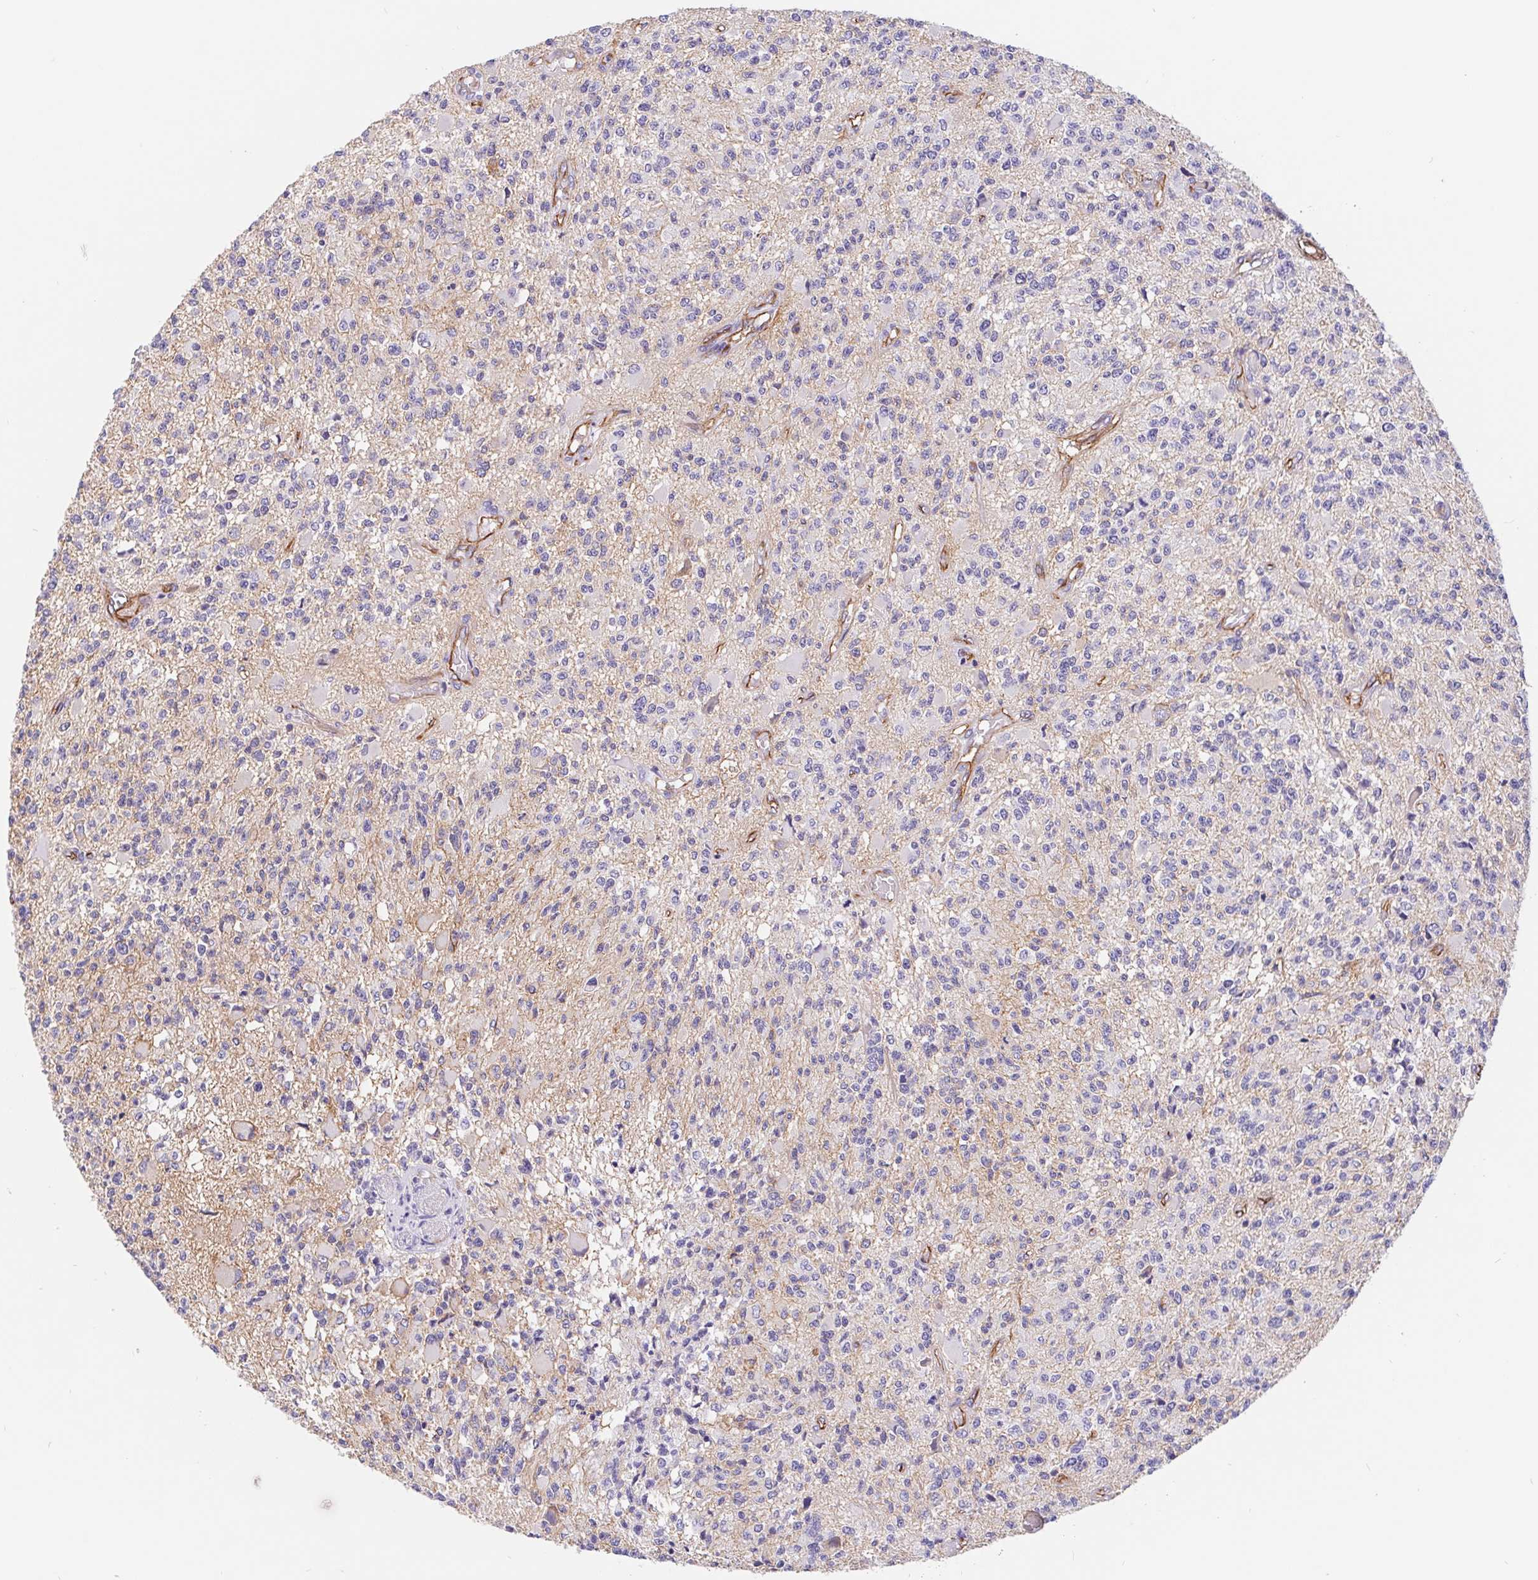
{"staining": {"intensity": "negative", "quantity": "none", "location": "none"}, "tissue": "glioma", "cell_type": "Tumor cells", "image_type": "cancer", "snomed": [{"axis": "morphology", "description": "Glioma, malignant, High grade"}, {"axis": "topography", "description": "Brain"}], "caption": "The image demonstrates no significant positivity in tumor cells of glioma. The staining is performed using DAB brown chromogen with nuclei counter-stained in using hematoxylin.", "gene": "LIMCH1", "patient": {"sex": "female", "age": 63}}